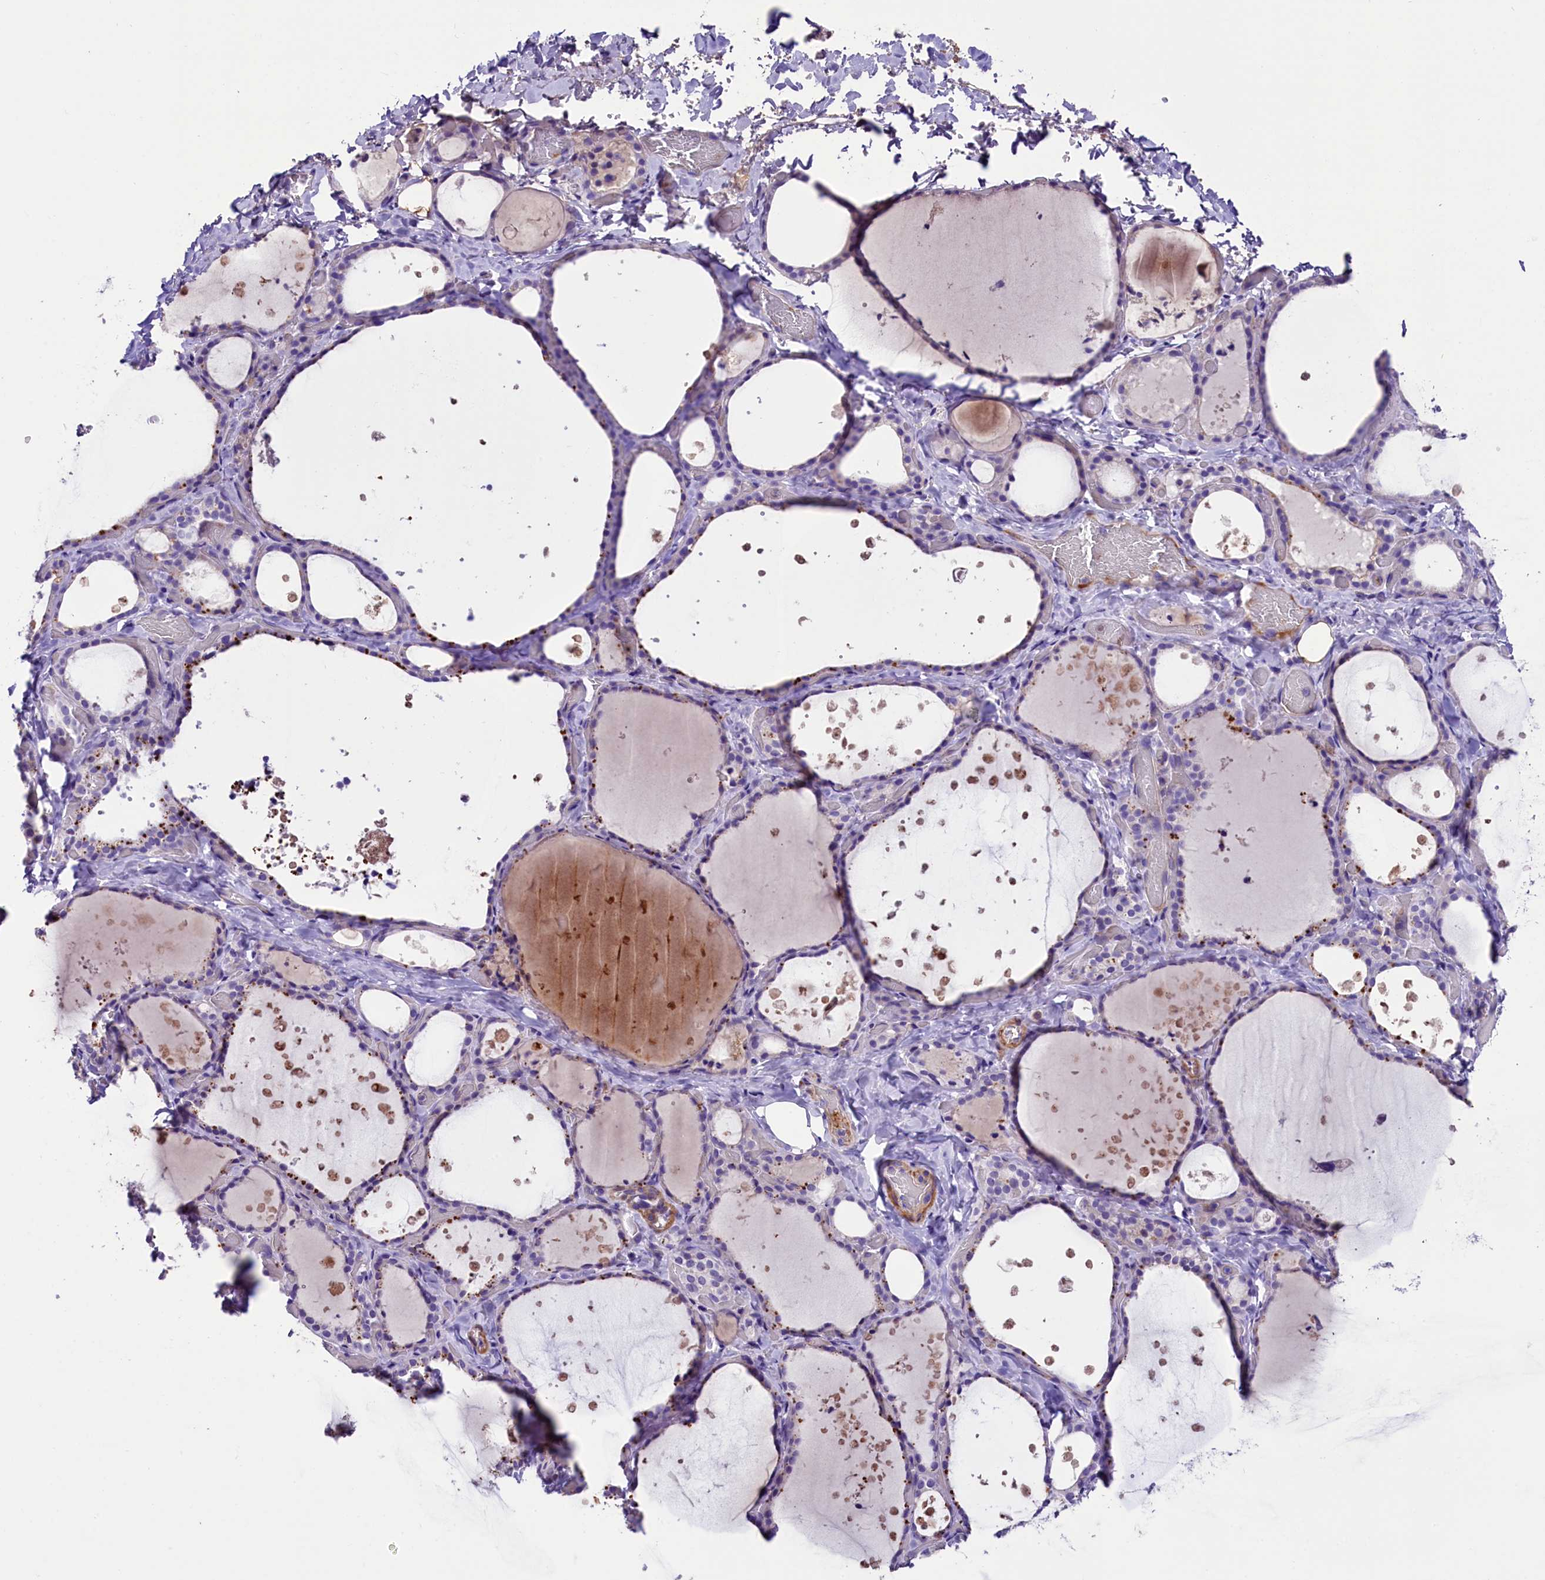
{"staining": {"intensity": "negative", "quantity": "none", "location": "none"}, "tissue": "thyroid gland", "cell_type": "Glandular cells", "image_type": "normal", "snomed": [{"axis": "morphology", "description": "Normal tissue, NOS"}, {"axis": "topography", "description": "Thyroid gland"}], "caption": "This is an immunohistochemistry (IHC) micrograph of unremarkable thyroid gland. There is no staining in glandular cells.", "gene": "MEX3B", "patient": {"sex": "female", "age": 44}}